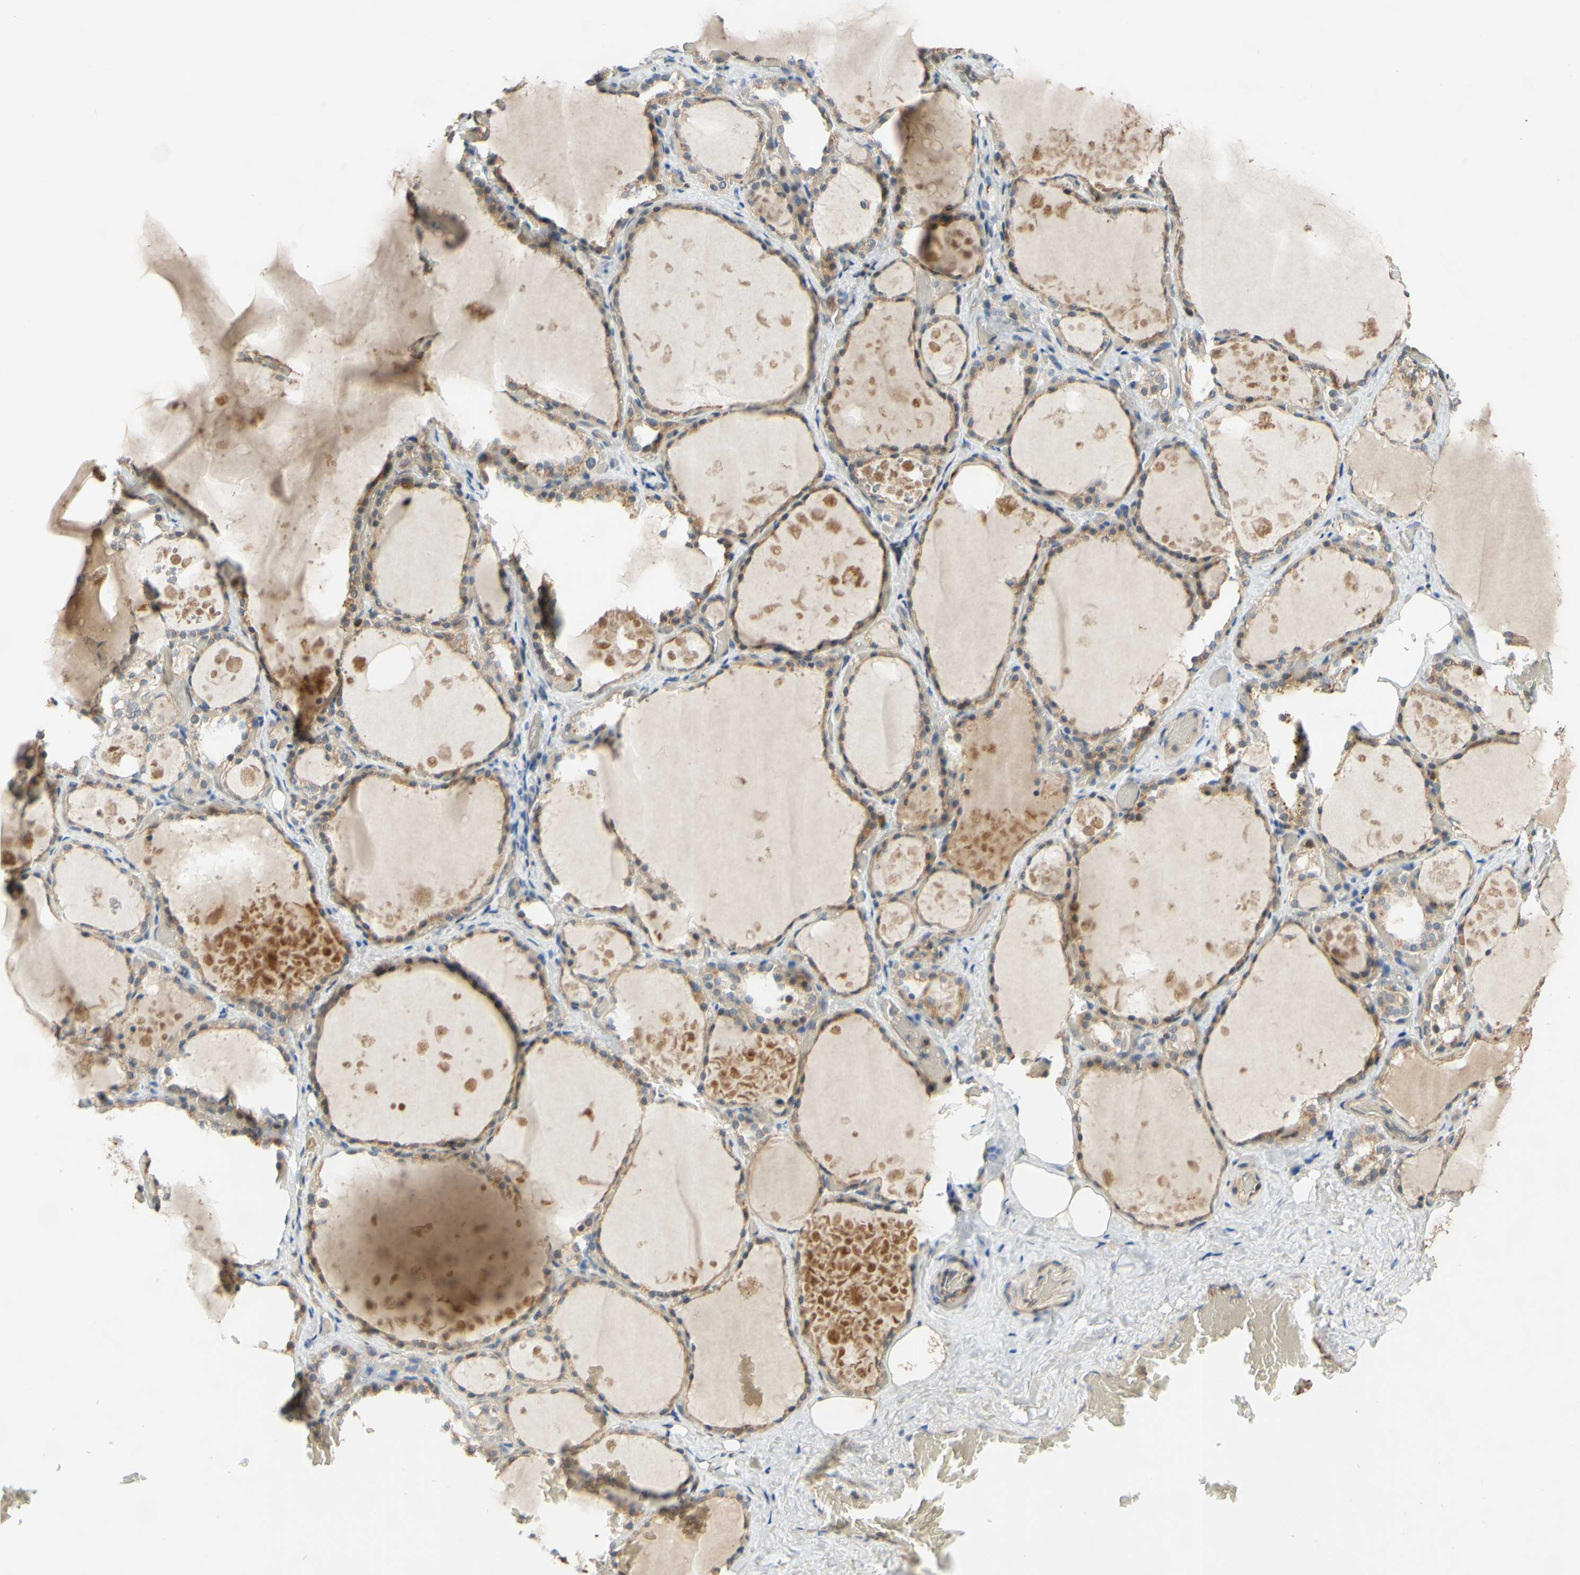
{"staining": {"intensity": "moderate", "quantity": ">75%", "location": "cytoplasmic/membranous"}, "tissue": "thyroid gland", "cell_type": "Glandular cells", "image_type": "normal", "snomed": [{"axis": "morphology", "description": "Normal tissue, NOS"}, {"axis": "topography", "description": "Thyroid gland"}], "caption": "Moderate cytoplasmic/membranous staining is identified in about >75% of glandular cells in normal thyroid gland.", "gene": "GATA1", "patient": {"sex": "male", "age": 61}}